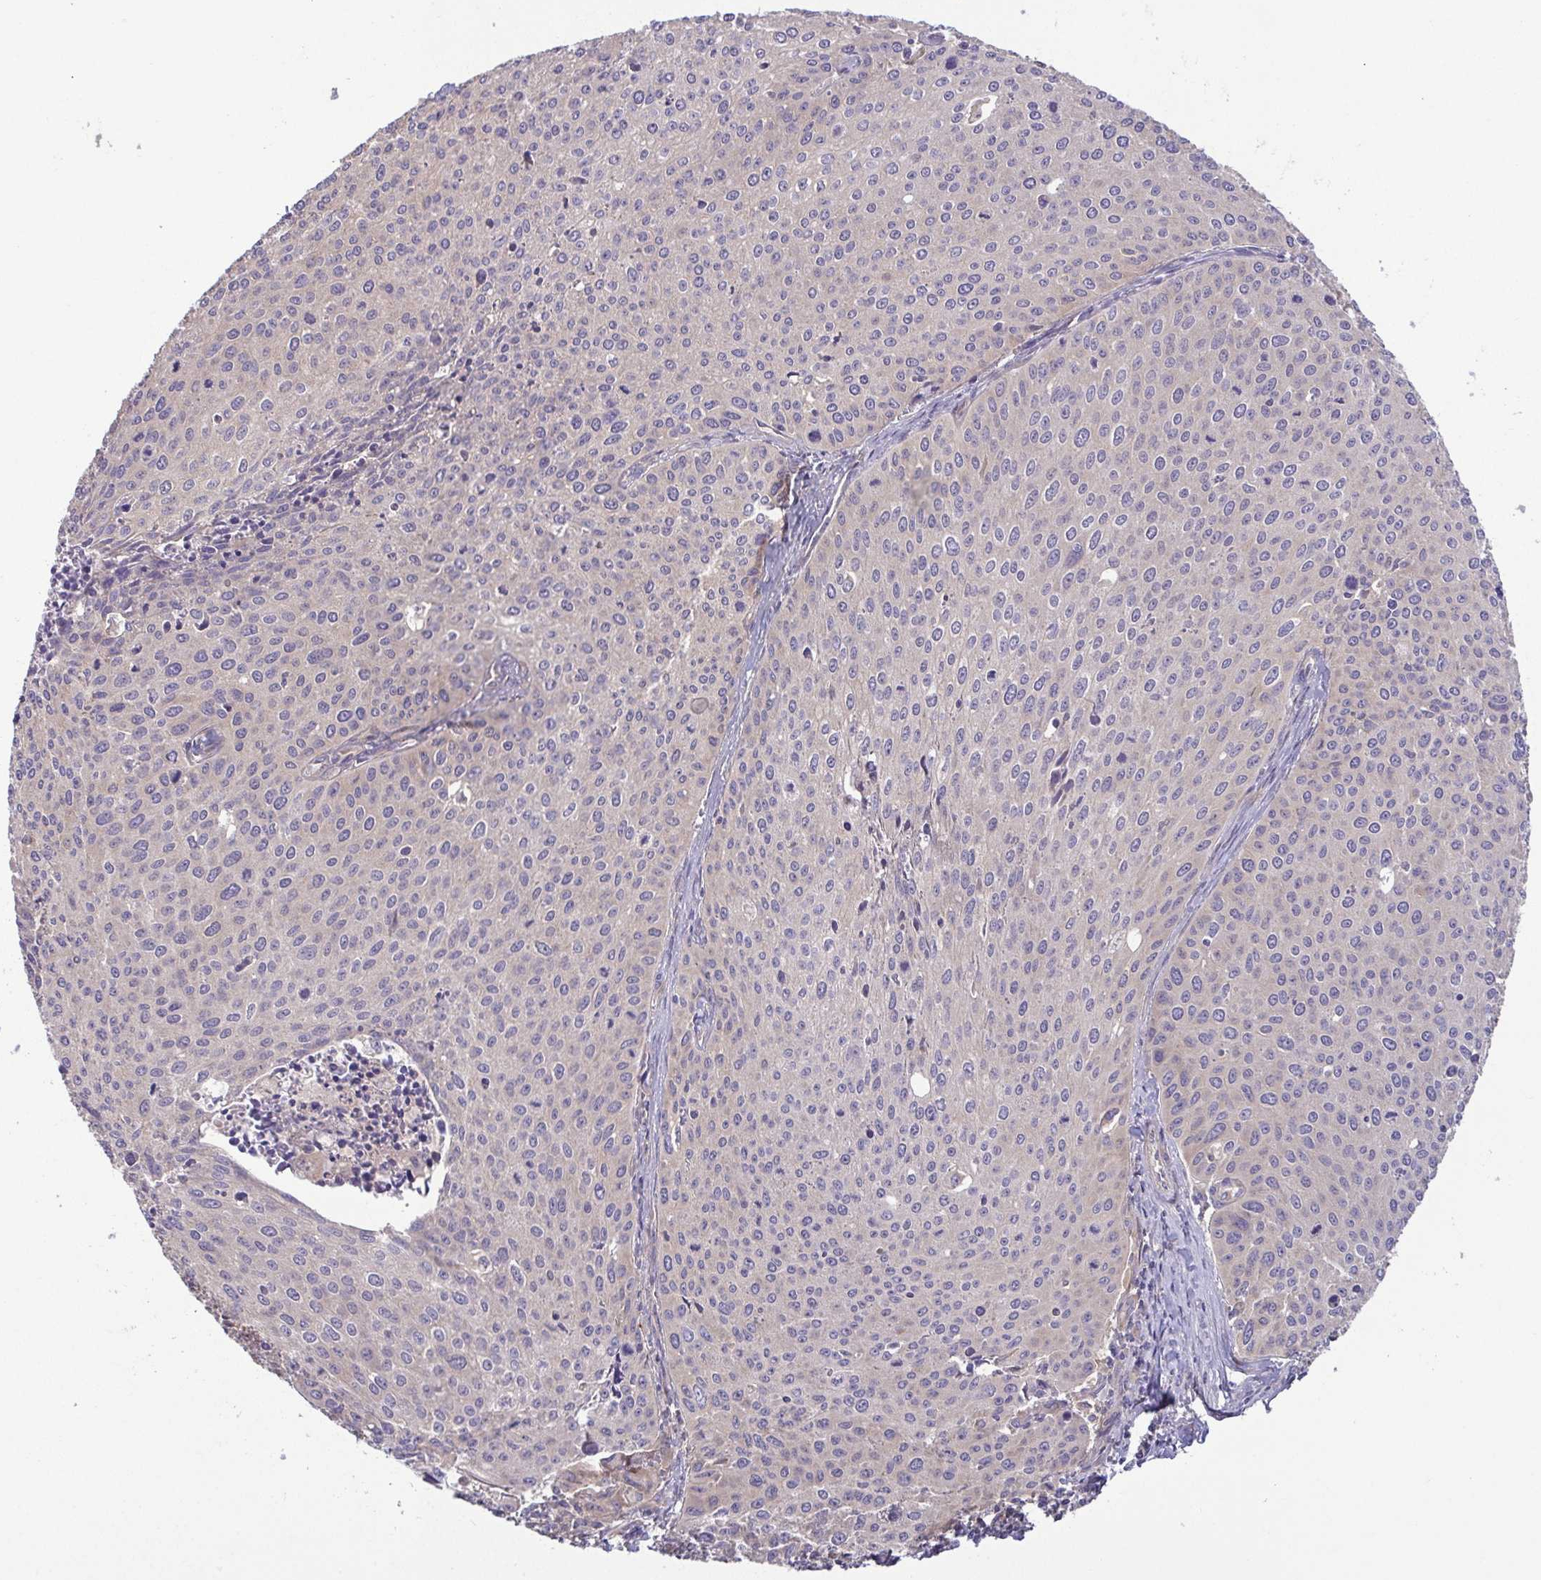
{"staining": {"intensity": "negative", "quantity": "none", "location": "none"}, "tissue": "cervical cancer", "cell_type": "Tumor cells", "image_type": "cancer", "snomed": [{"axis": "morphology", "description": "Squamous cell carcinoma, NOS"}, {"axis": "topography", "description": "Cervix"}], "caption": "Immunohistochemistry image of human cervical cancer stained for a protein (brown), which reveals no staining in tumor cells.", "gene": "LMF2", "patient": {"sex": "female", "age": 38}}